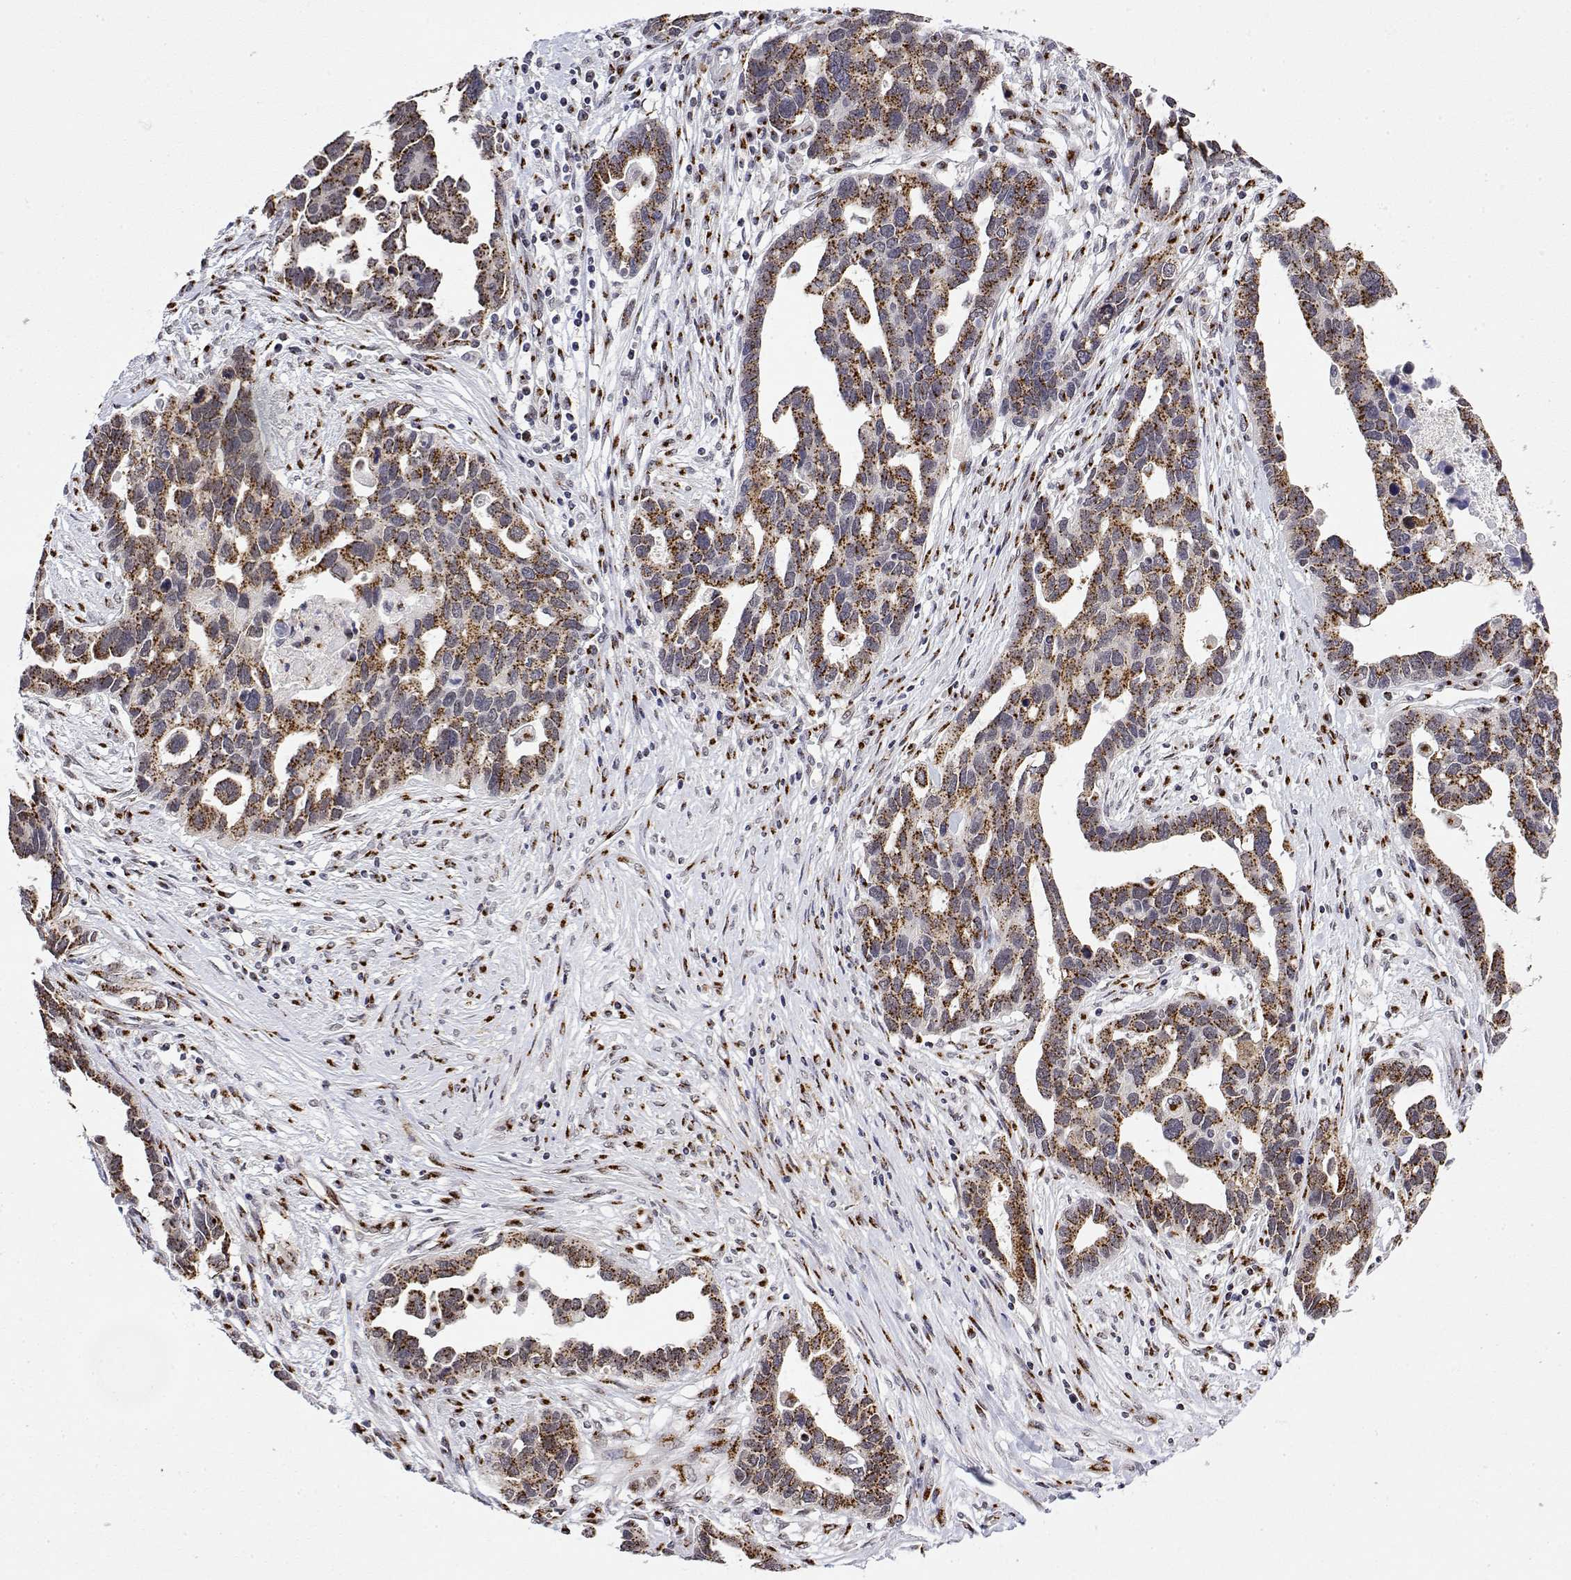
{"staining": {"intensity": "strong", "quantity": ">75%", "location": "cytoplasmic/membranous"}, "tissue": "ovarian cancer", "cell_type": "Tumor cells", "image_type": "cancer", "snomed": [{"axis": "morphology", "description": "Cystadenocarcinoma, serous, NOS"}, {"axis": "topography", "description": "Ovary"}], "caption": "Protein staining by immunohistochemistry reveals strong cytoplasmic/membranous positivity in approximately >75% of tumor cells in ovarian cancer (serous cystadenocarcinoma). The staining was performed using DAB (3,3'-diaminobenzidine) to visualize the protein expression in brown, while the nuclei were stained in blue with hematoxylin (Magnification: 20x).", "gene": "YIPF3", "patient": {"sex": "female", "age": 54}}